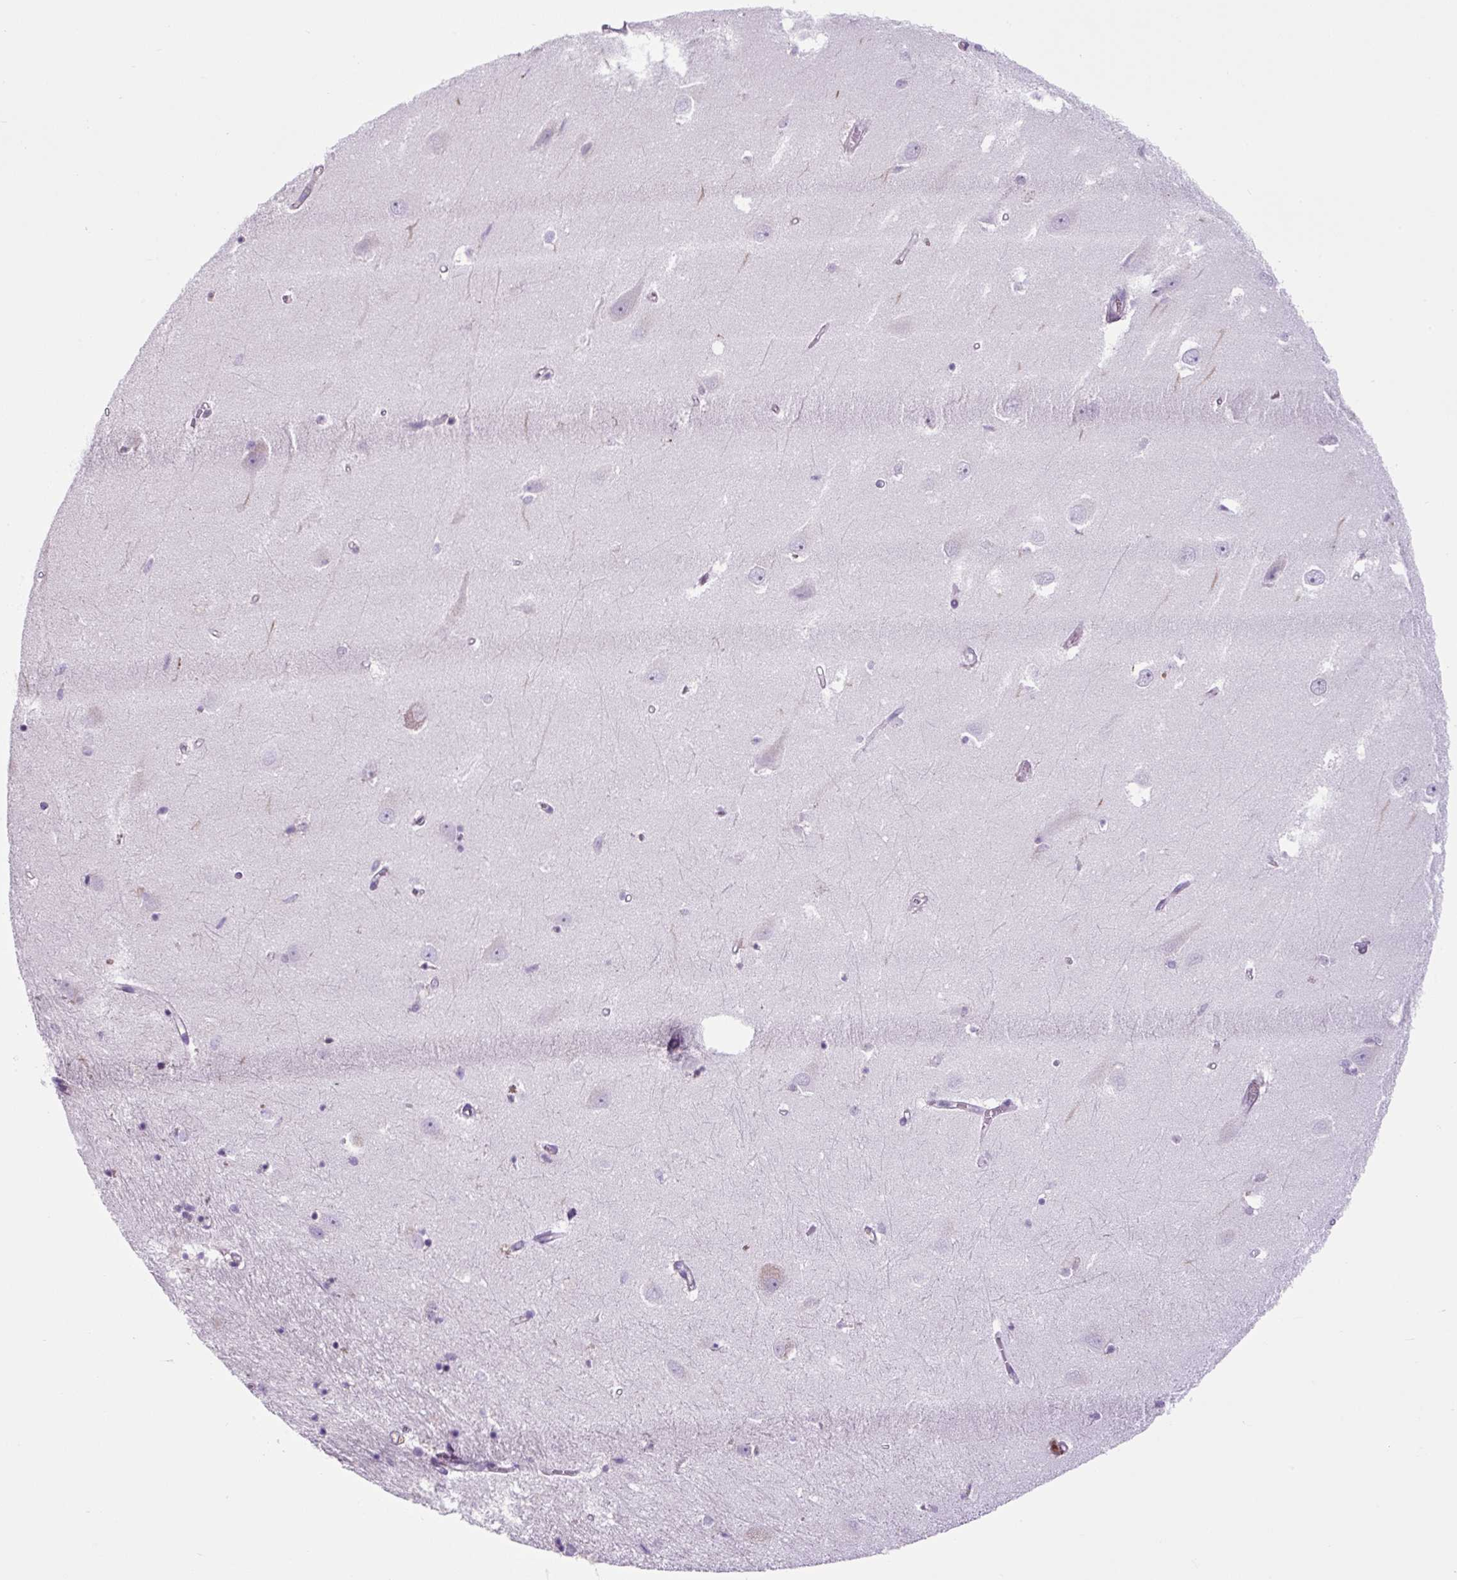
{"staining": {"intensity": "moderate", "quantity": "<25%", "location": "cytoplasmic/membranous"}, "tissue": "hippocampus", "cell_type": "Glial cells", "image_type": "normal", "snomed": [{"axis": "morphology", "description": "Normal tissue, NOS"}, {"axis": "topography", "description": "Hippocampus"}], "caption": "Moderate cytoplasmic/membranous staining is seen in about <25% of glial cells in unremarkable hippocampus. The staining is performed using DAB brown chromogen to label protein expression. The nuclei are counter-stained blue using hematoxylin.", "gene": "GORASP1", "patient": {"sex": "female", "age": 64}}